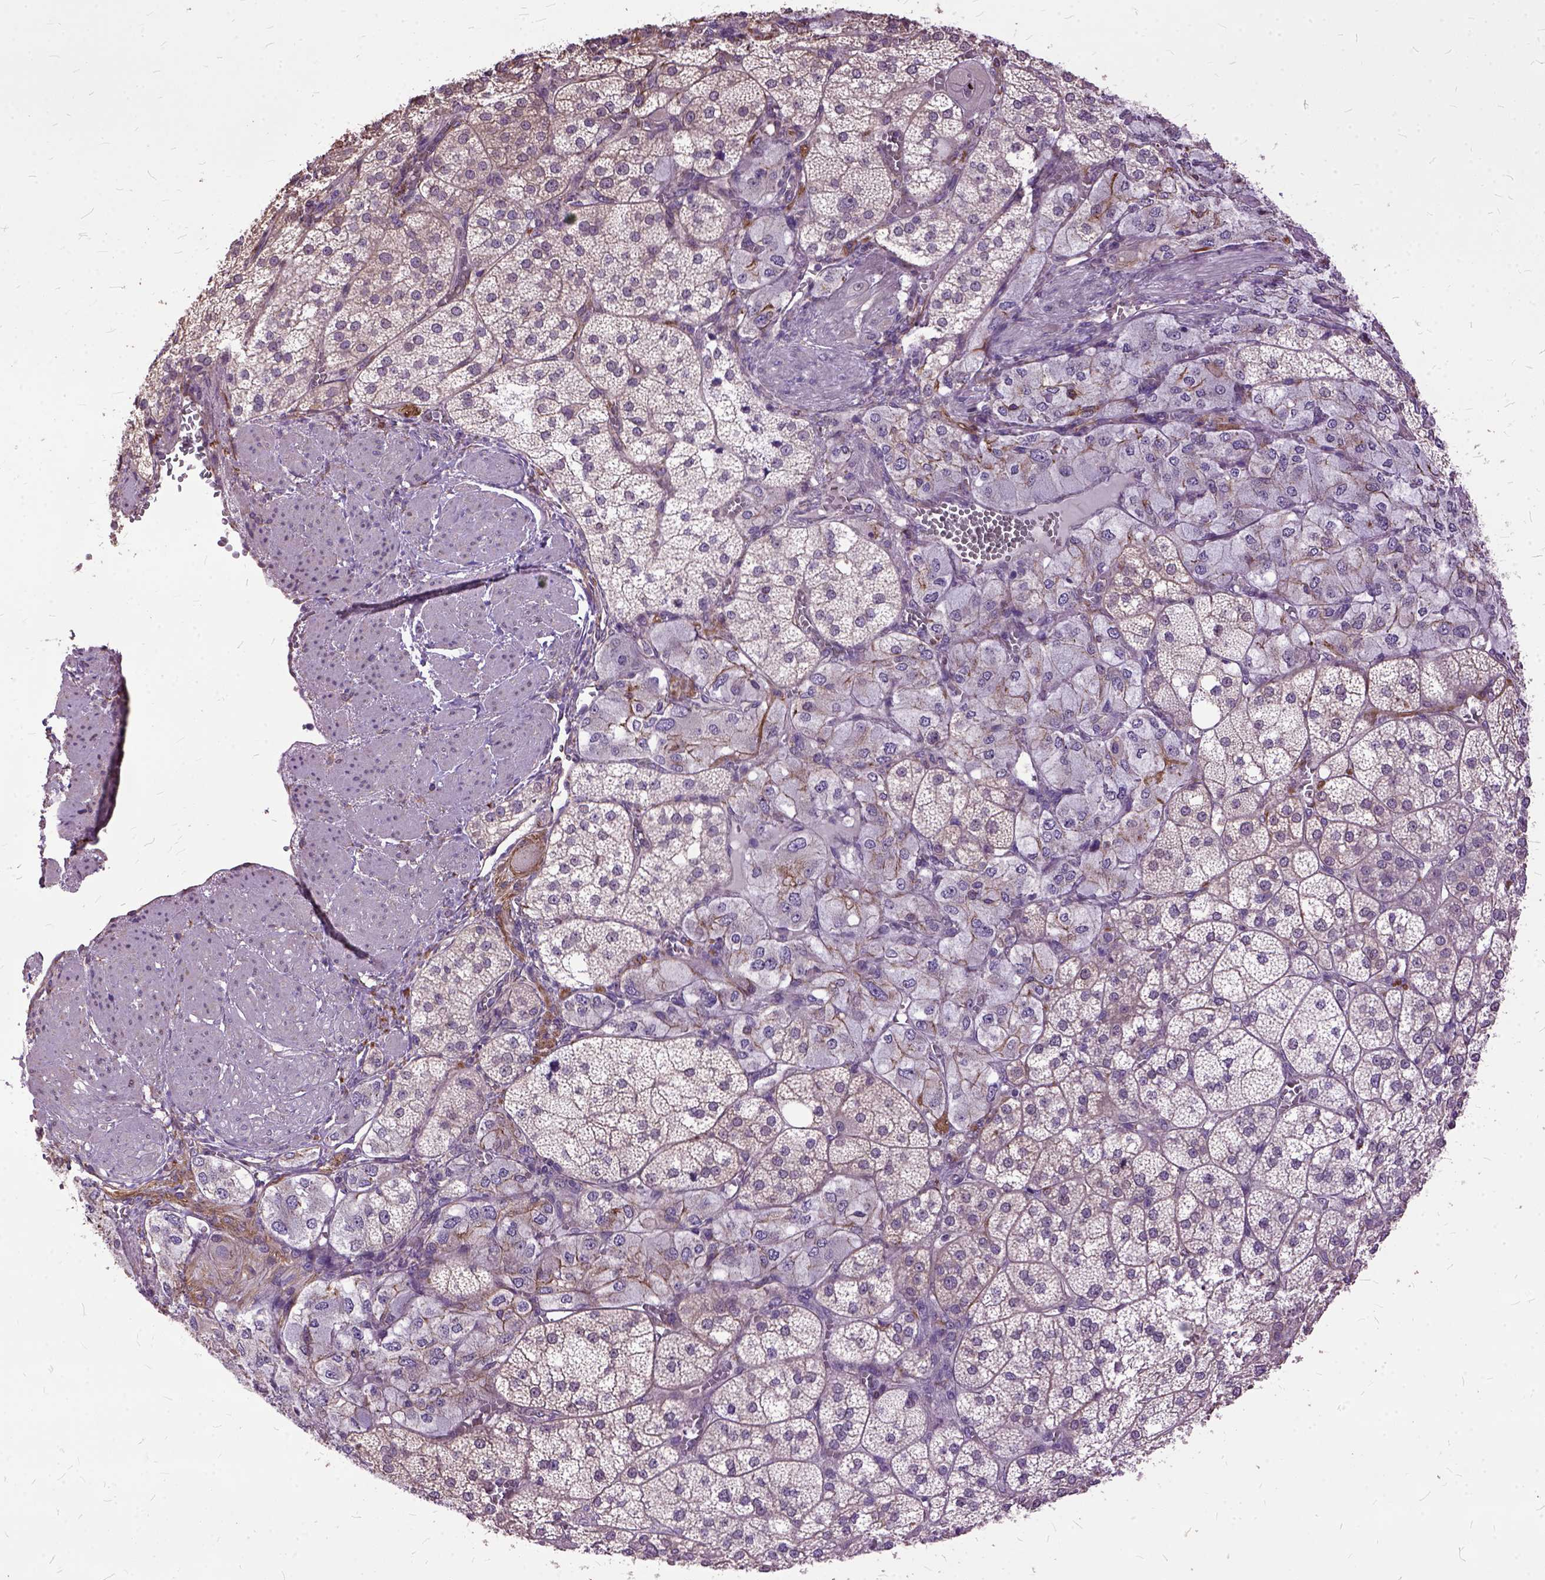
{"staining": {"intensity": "moderate", "quantity": "<25%", "location": "cytoplasmic/membranous"}, "tissue": "adrenal gland", "cell_type": "Glandular cells", "image_type": "normal", "snomed": [{"axis": "morphology", "description": "Normal tissue, NOS"}, {"axis": "topography", "description": "Adrenal gland"}], "caption": "Immunohistochemical staining of benign adrenal gland demonstrates low levels of moderate cytoplasmic/membranous positivity in about <25% of glandular cells. The protein of interest is shown in brown color, while the nuclei are stained blue.", "gene": "AREG", "patient": {"sex": "female", "age": 60}}